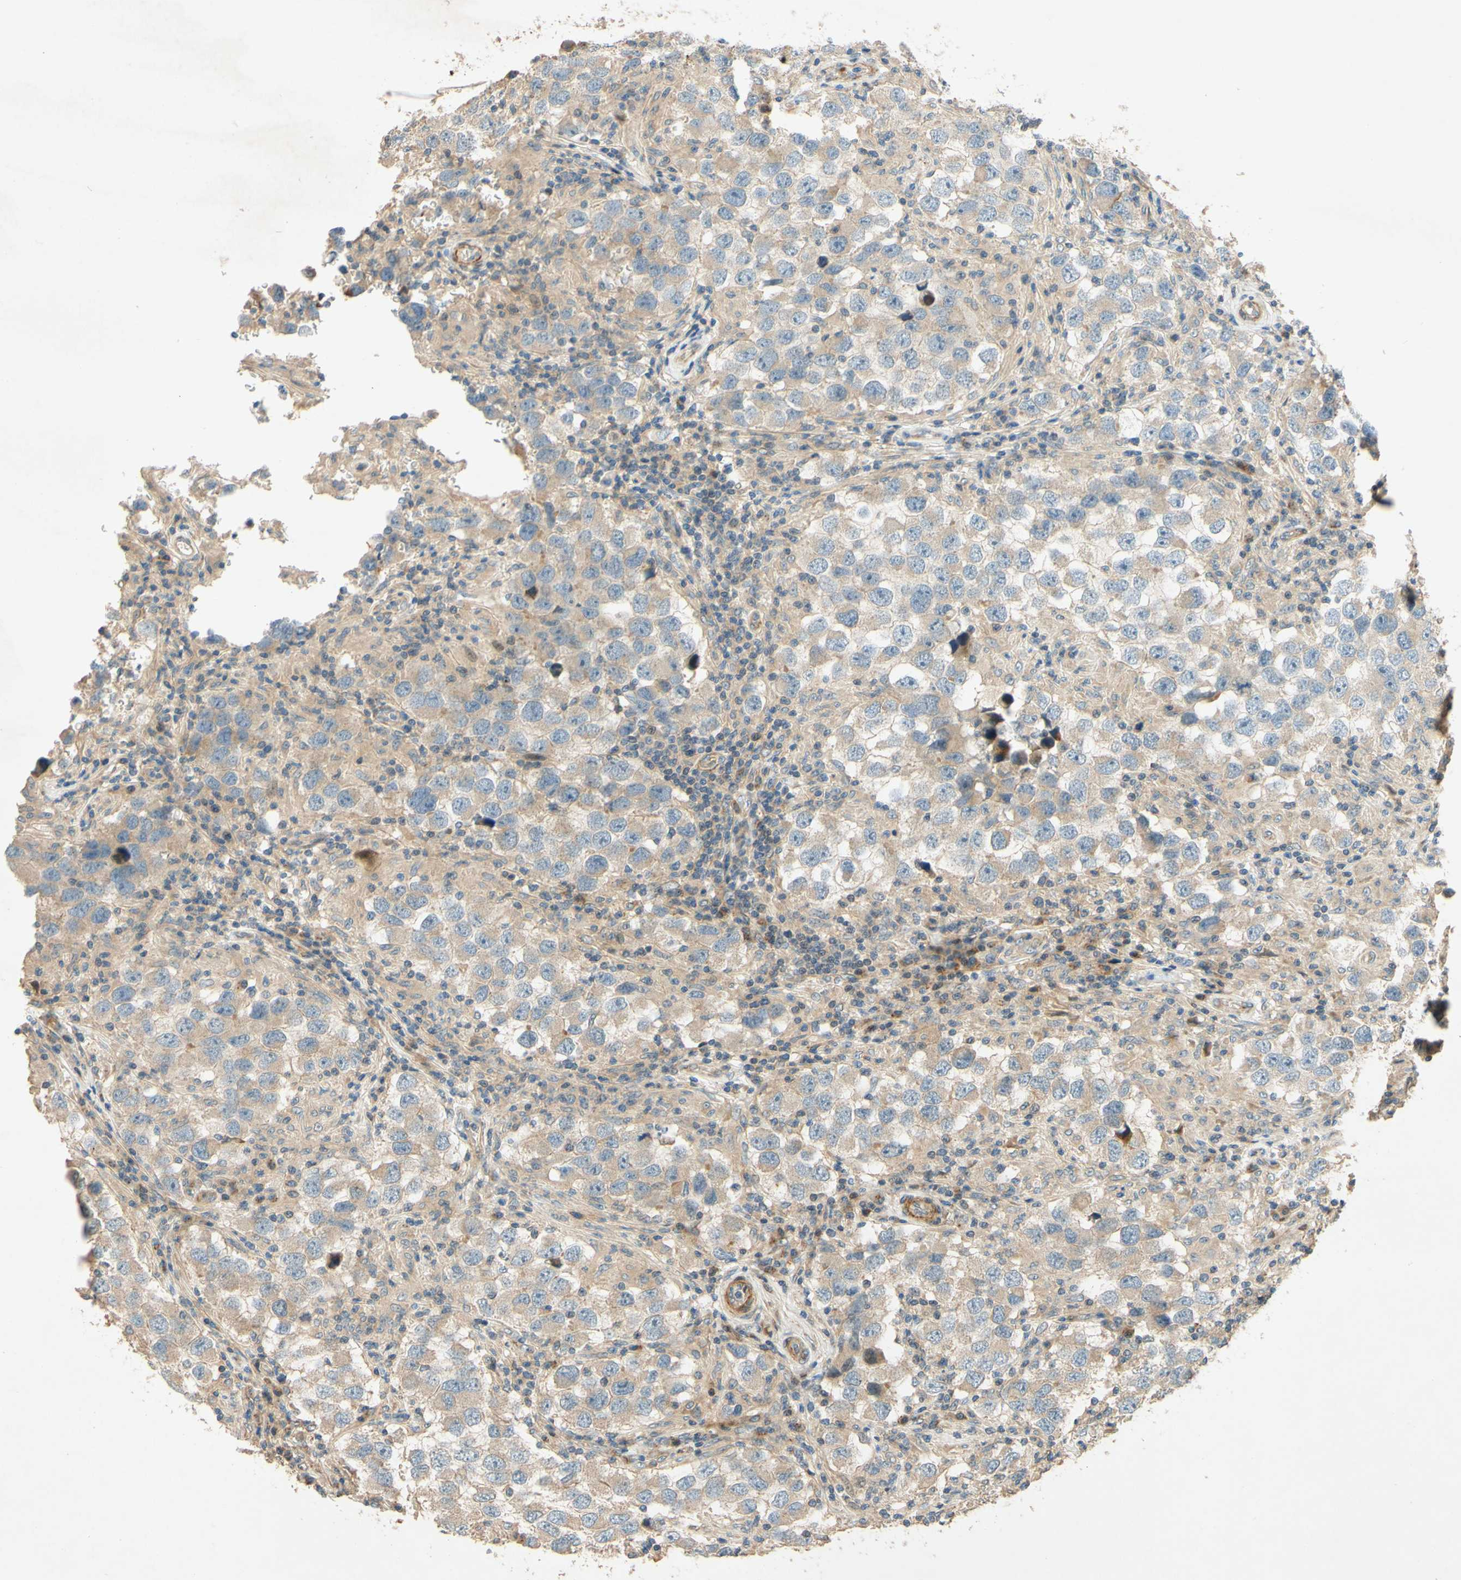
{"staining": {"intensity": "weak", "quantity": ">75%", "location": "cytoplasmic/membranous"}, "tissue": "testis cancer", "cell_type": "Tumor cells", "image_type": "cancer", "snomed": [{"axis": "morphology", "description": "Carcinoma, Embryonal, NOS"}, {"axis": "topography", "description": "Testis"}], "caption": "Immunohistochemical staining of embryonal carcinoma (testis) demonstrates low levels of weak cytoplasmic/membranous protein staining in approximately >75% of tumor cells.", "gene": "ADAM17", "patient": {"sex": "male", "age": 21}}